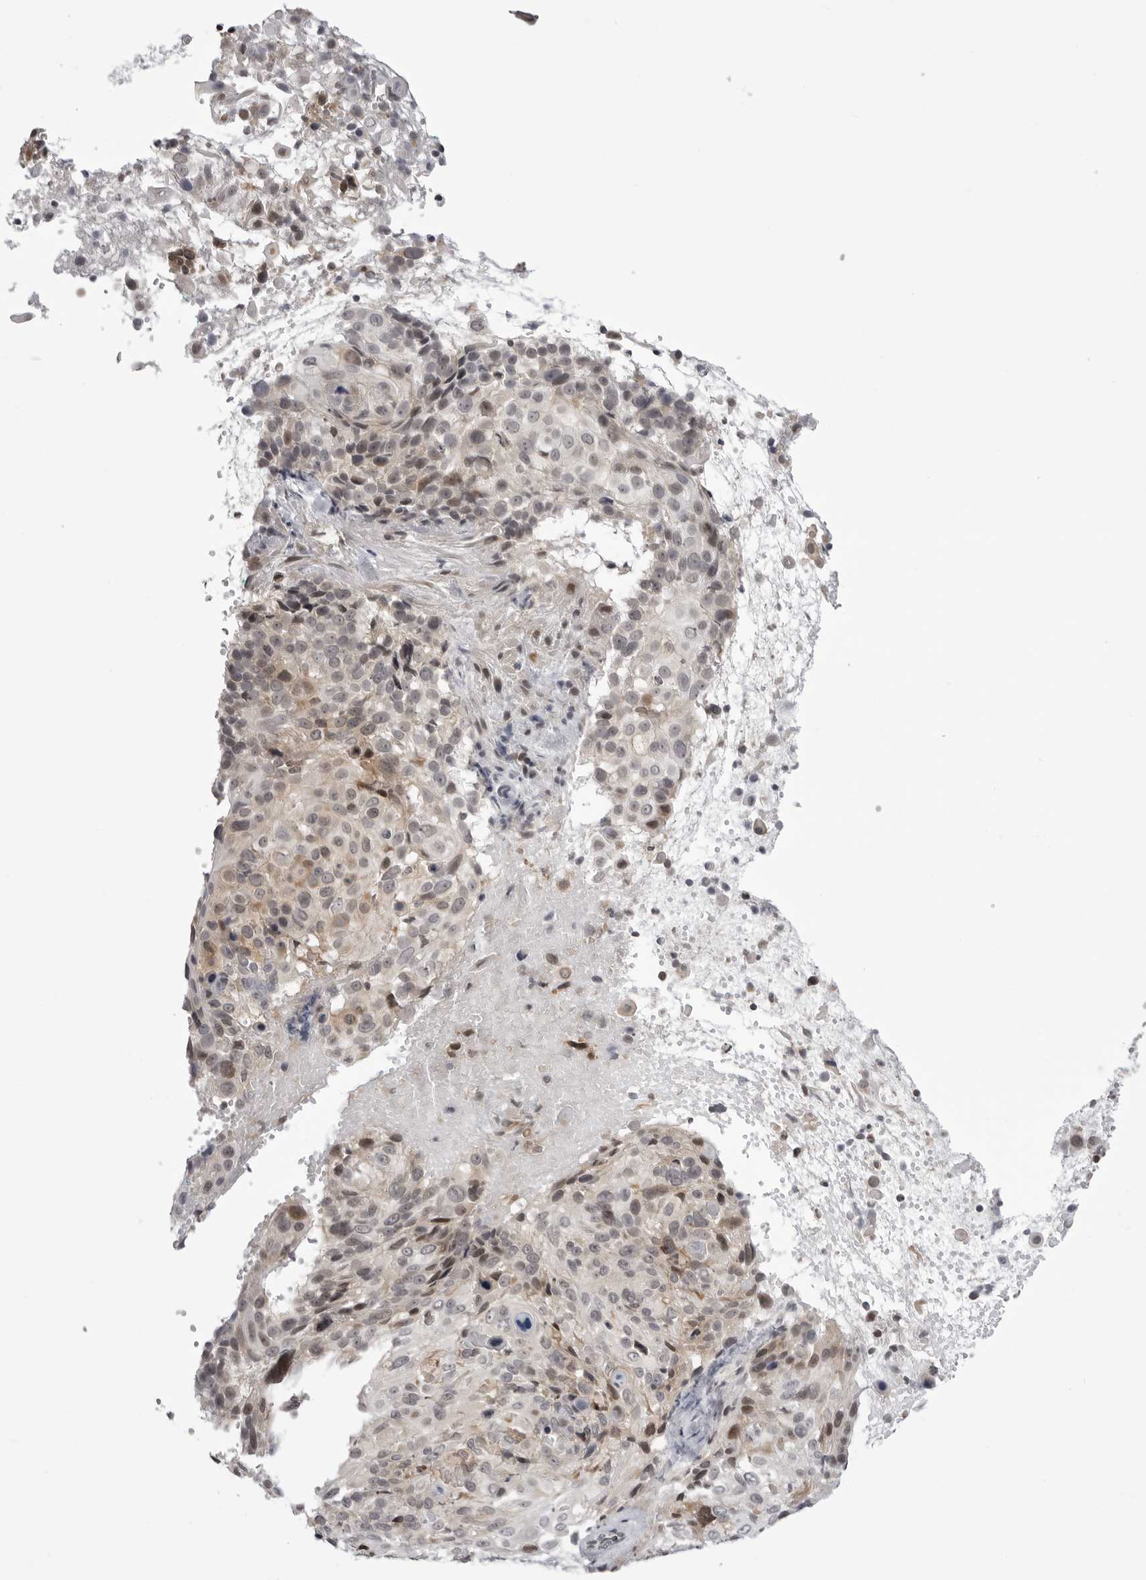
{"staining": {"intensity": "moderate", "quantity": "<25%", "location": "cytoplasmic/membranous,nuclear"}, "tissue": "cervical cancer", "cell_type": "Tumor cells", "image_type": "cancer", "snomed": [{"axis": "morphology", "description": "Squamous cell carcinoma, NOS"}, {"axis": "topography", "description": "Cervix"}], "caption": "Tumor cells reveal low levels of moderate cytoplasmic/membranous and nuclear staining in approximately <25% of cells in human cervical squamous cell carcinoma.", "gene": "PTK2B", "patient": {"sex": "female", "age": 74}}